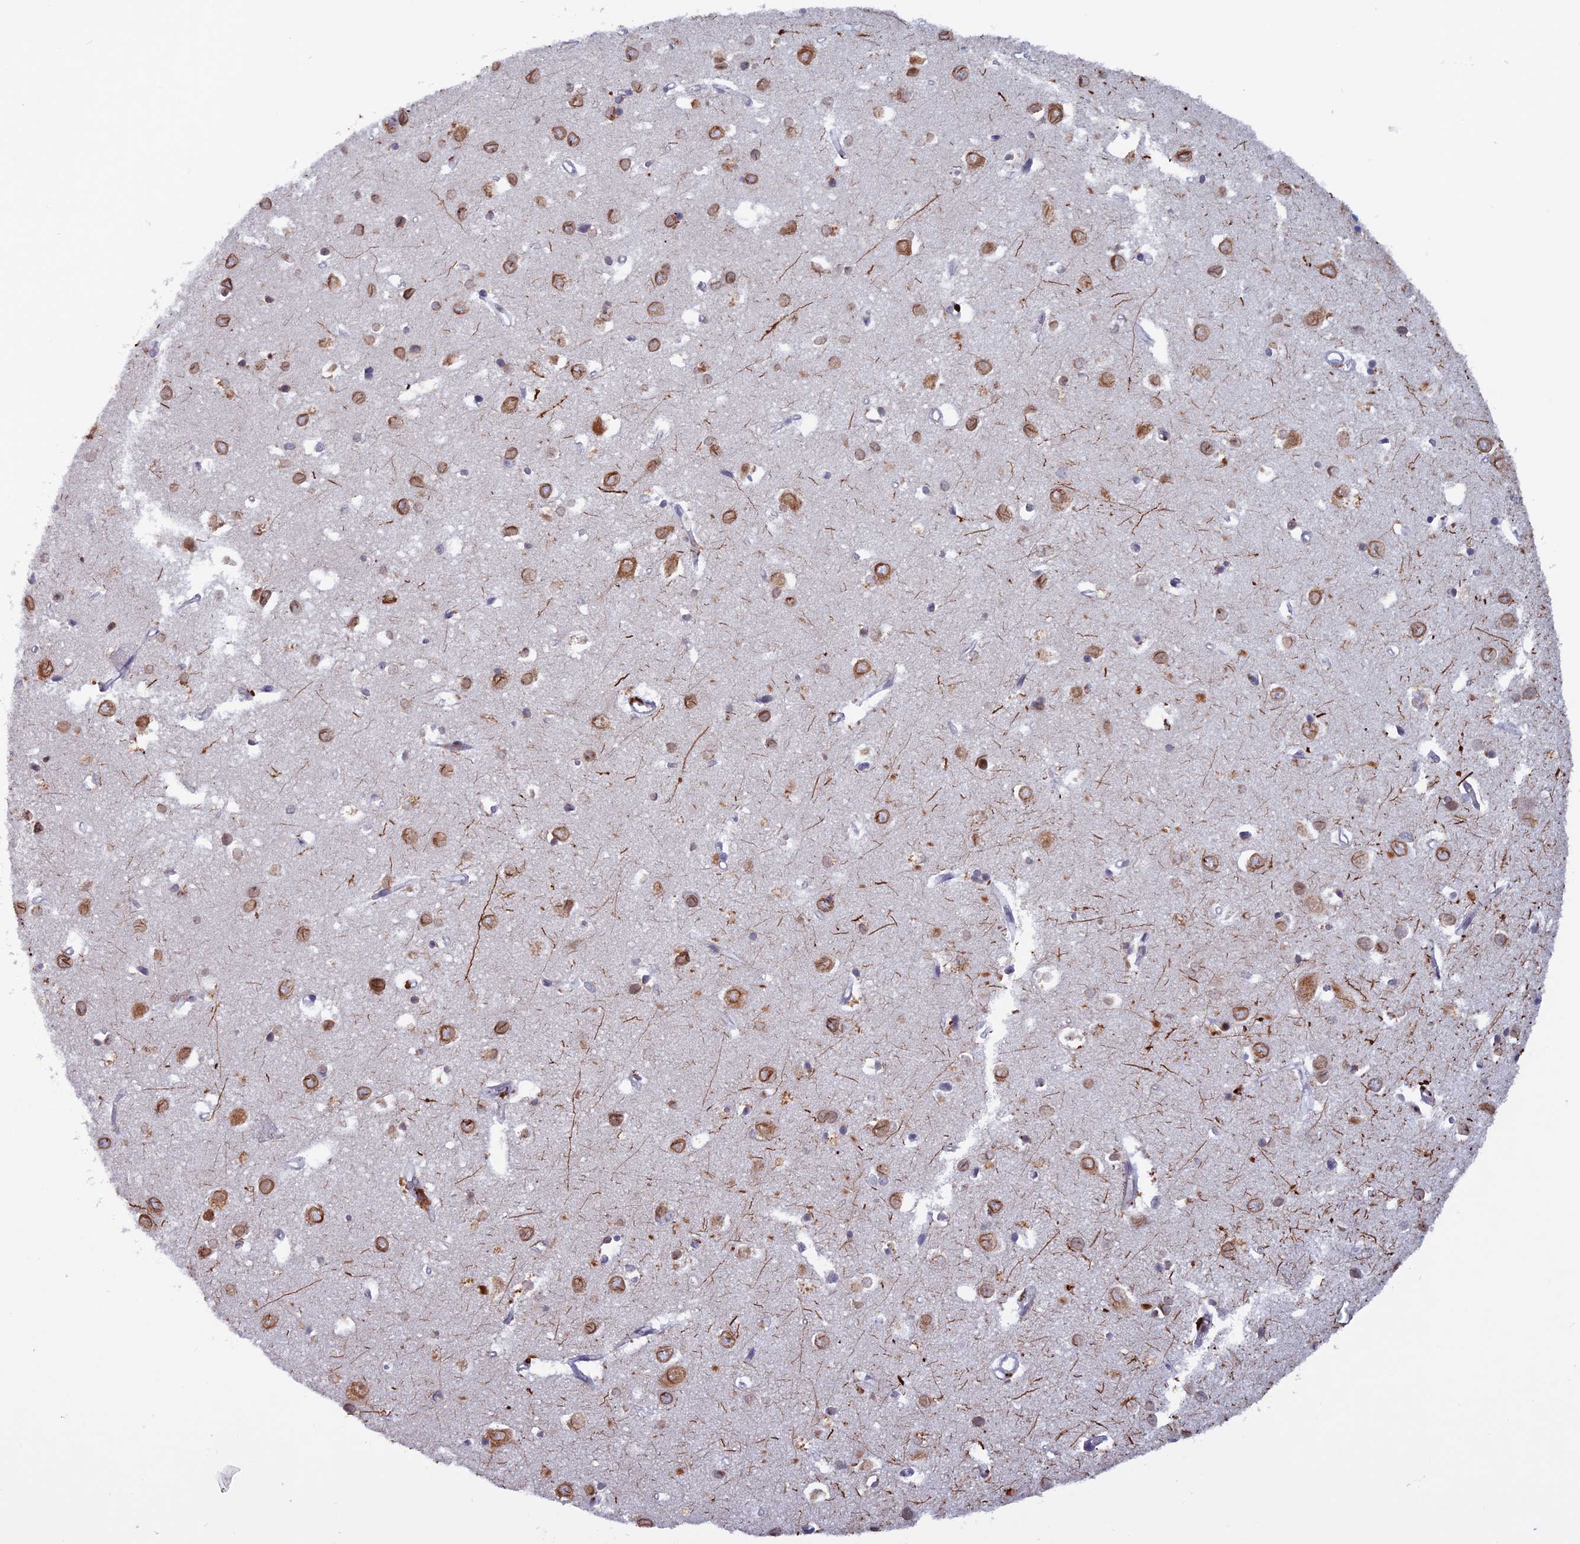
{"staining": {"intensity": "negative", "quantity": "none", "location": "none"}, "tissue": "cerebral cortex", "cell_type": "Endothelial cells", "image_type": "normal", "snomed": [{"axis": "morphology", "description": "Normal tissue, NOS"}, {"axis": "topography", "description": "Cerebral cortex"}], "caption": "High power microscopy micrograph of an IHC photomicrograph of unremarkable cerebral cortex, revealing no significant positivity in endothelial cells.", "gene": "WDR46", "patient": {"sex": "female", "age": 64}}